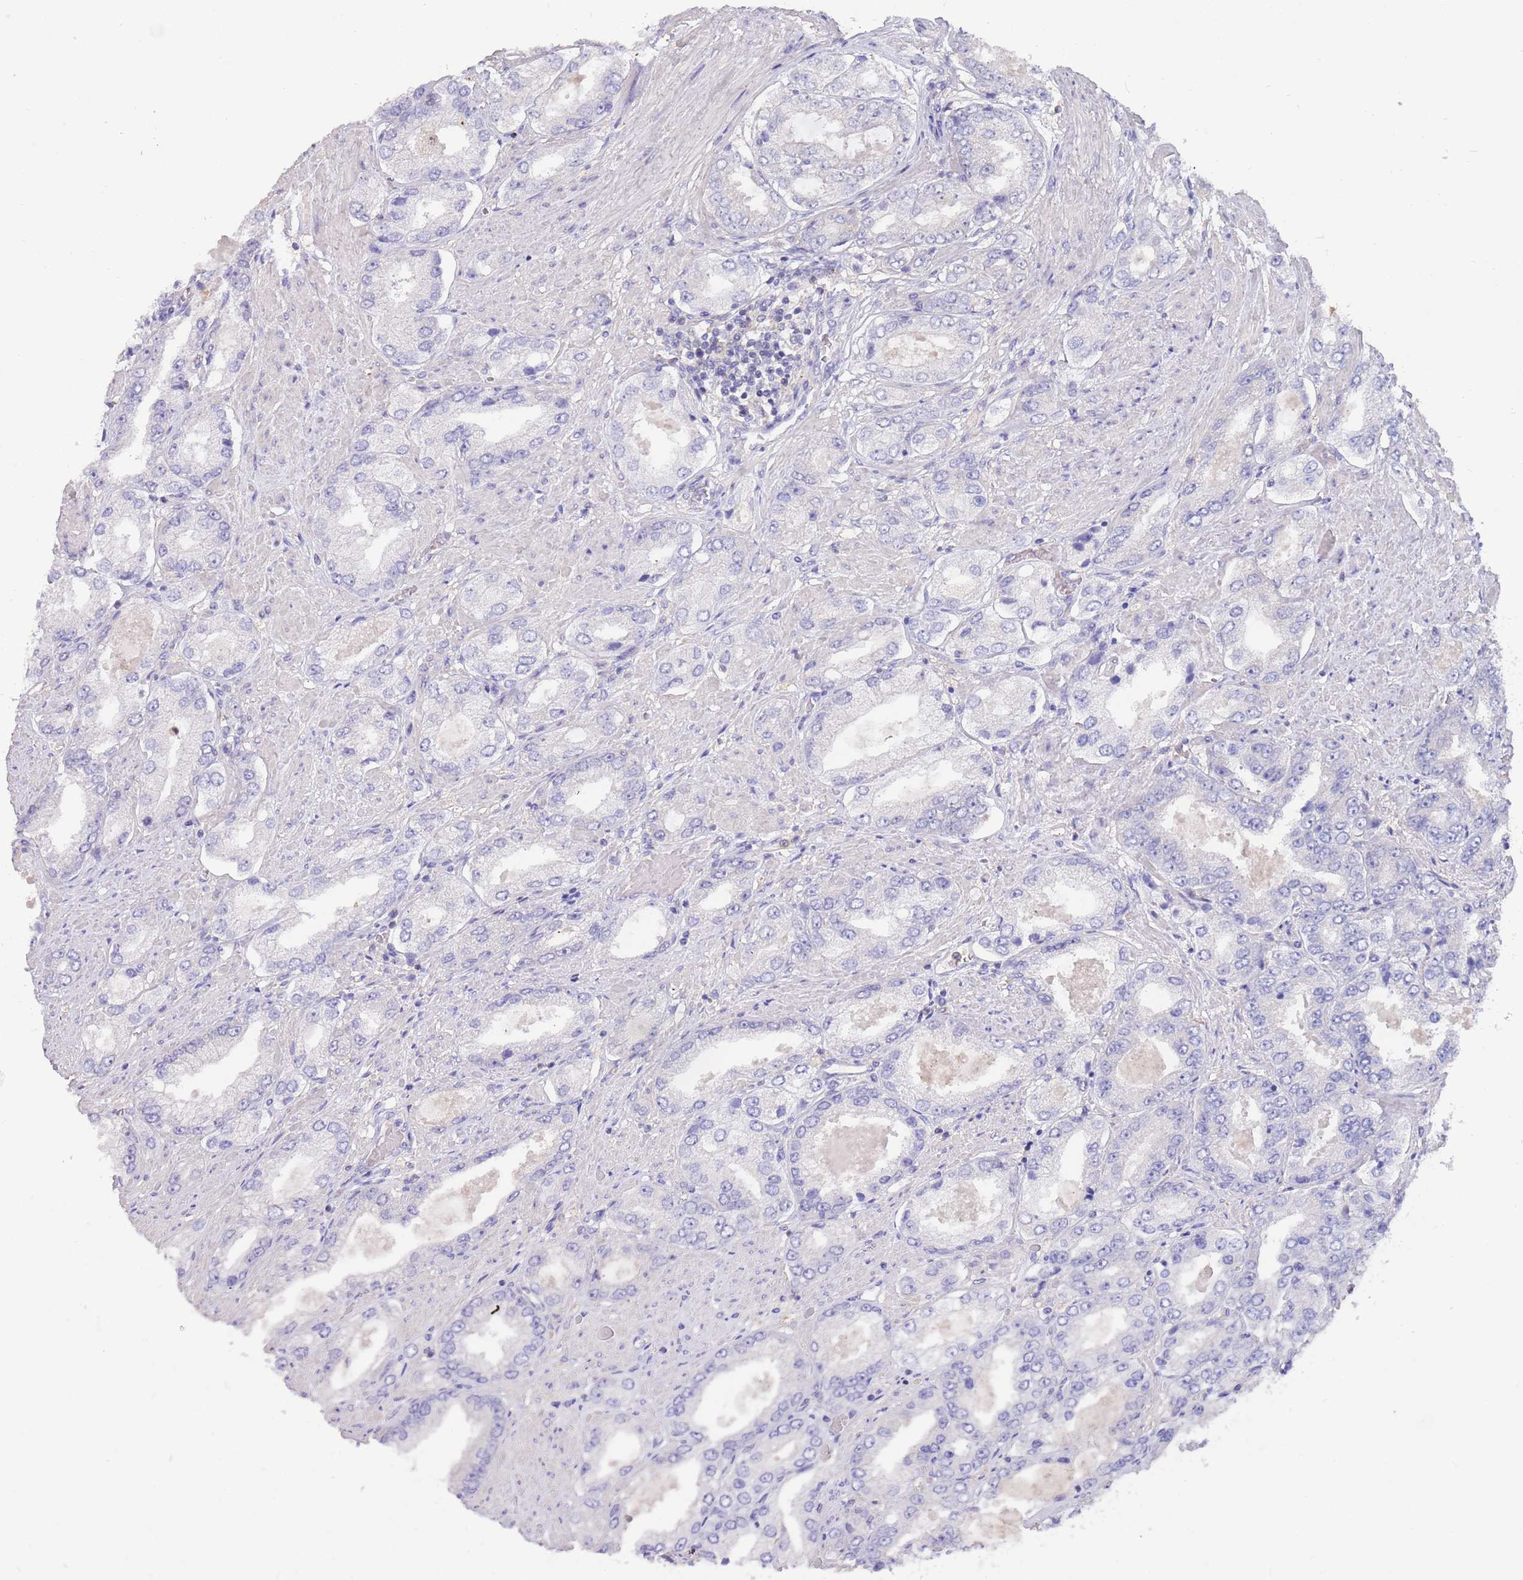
{"staining": {"intensity": "negative", "quantity": "none", "location": "none"}, "tissue": "prostate cancer", "cell_type": "Tumor cells", "image_type": "cancer", "snomed": [{"axis": "morphology", "description": "Adenocarcinoma, High grade"}, {"axis": "topography", "description": "Prostate"}], "caption": "There is no significant expression in tumor cells of prostate adenocarcinoma (high-grade). Nuclei are stained in blue.", "gene": "AP5S1", "patient": {"sex": "male", "age": 68}}